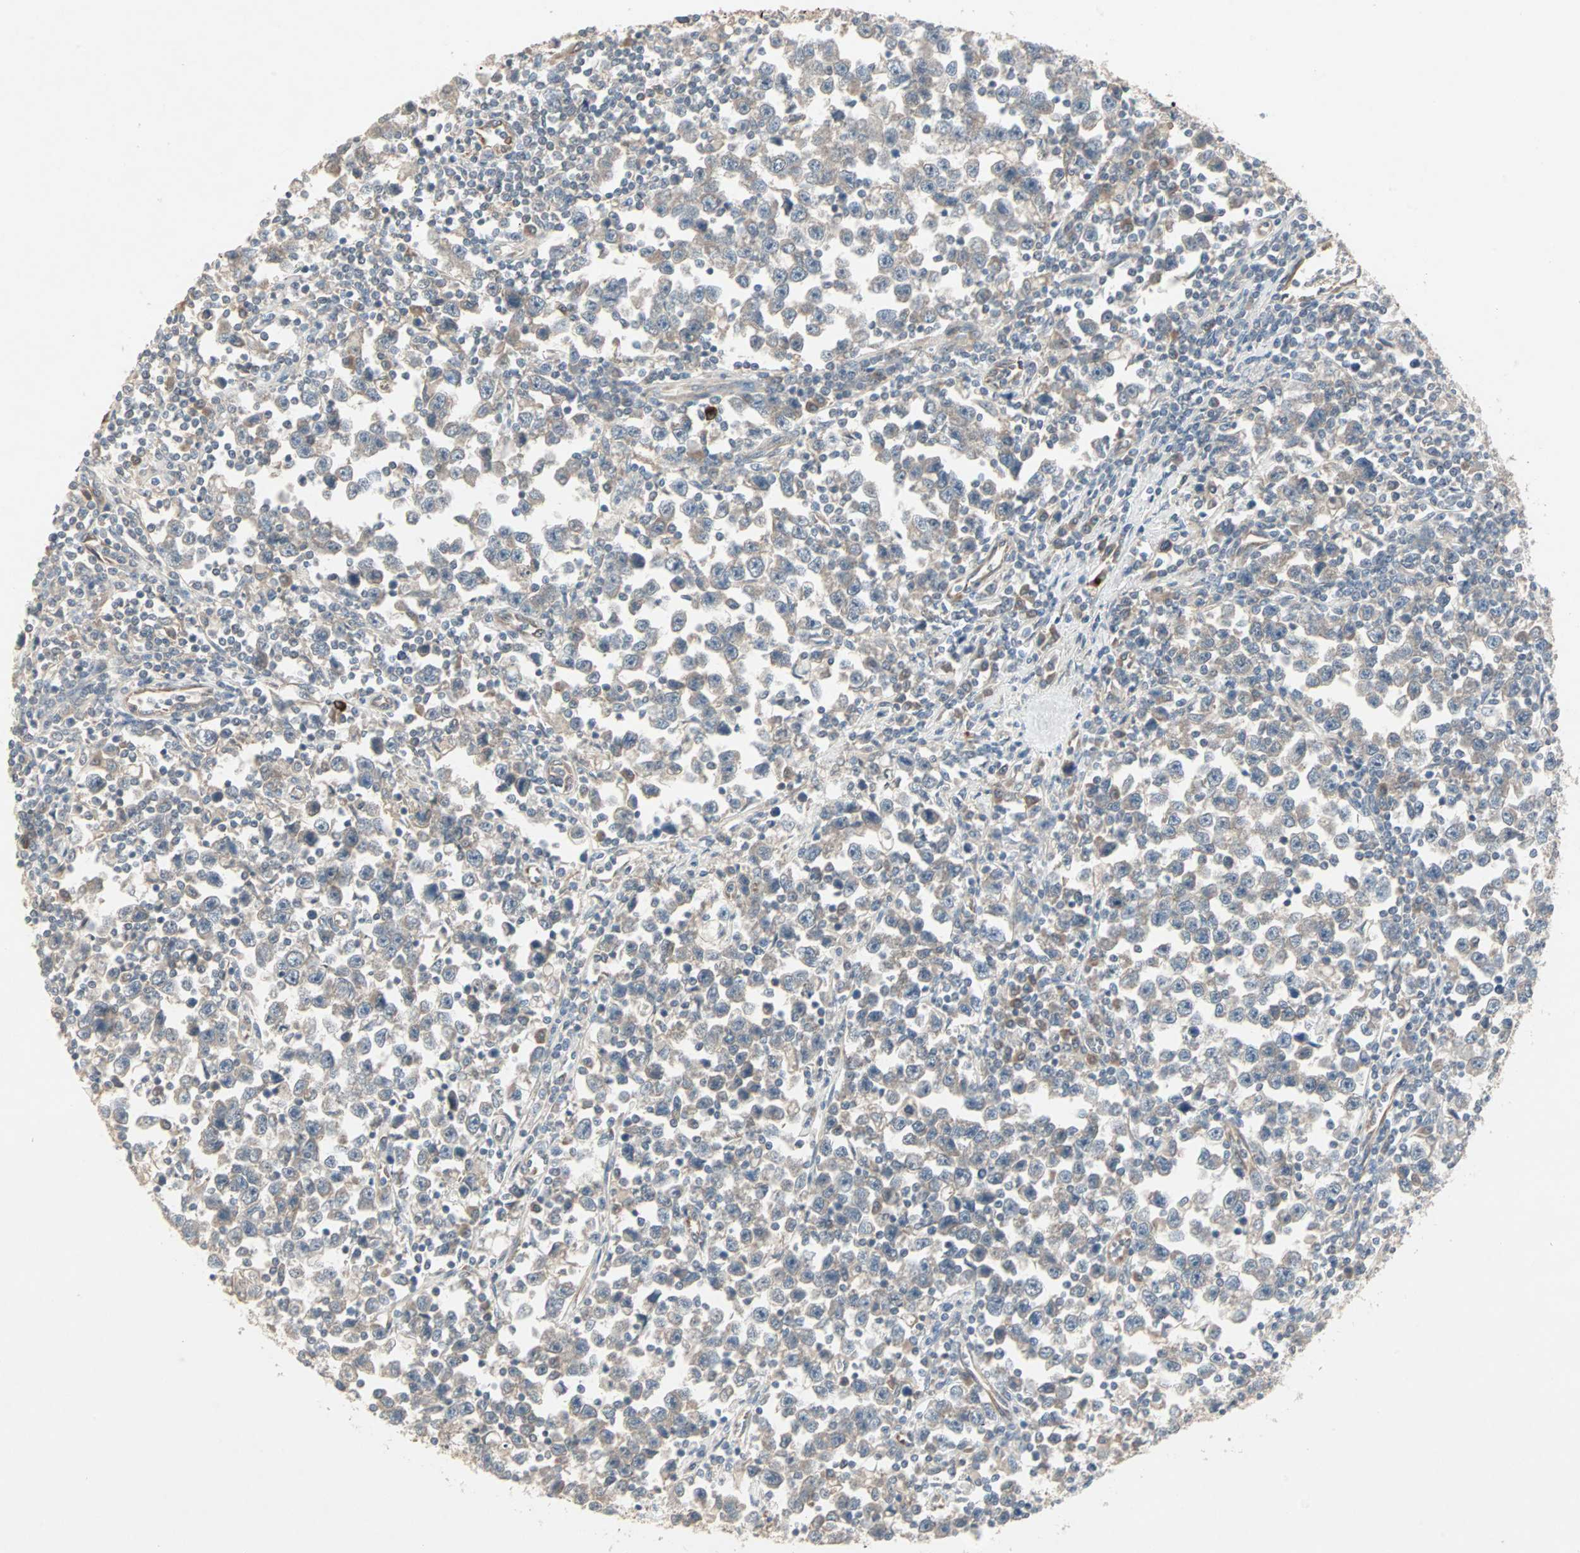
{"staining": {"intensity": "weak", "quantity": "<25%", "location": "cytoplasmic/membranous"}, "tissue": "testis cancer", "cell_type": "Tumor cells", "image_type": "cancer", "snomed": [{"axis": "morphology", "description": "Seminoma, NOS"}, {"axis": "topography", "description": "Testis"}], "caption": "A photomicrograph of human testis cancer (seminoma) is negative for staining in tumor cells.", "gene": "JMJD7-PLA2G4B", "patient": {"sex": "male", "age": 43}}